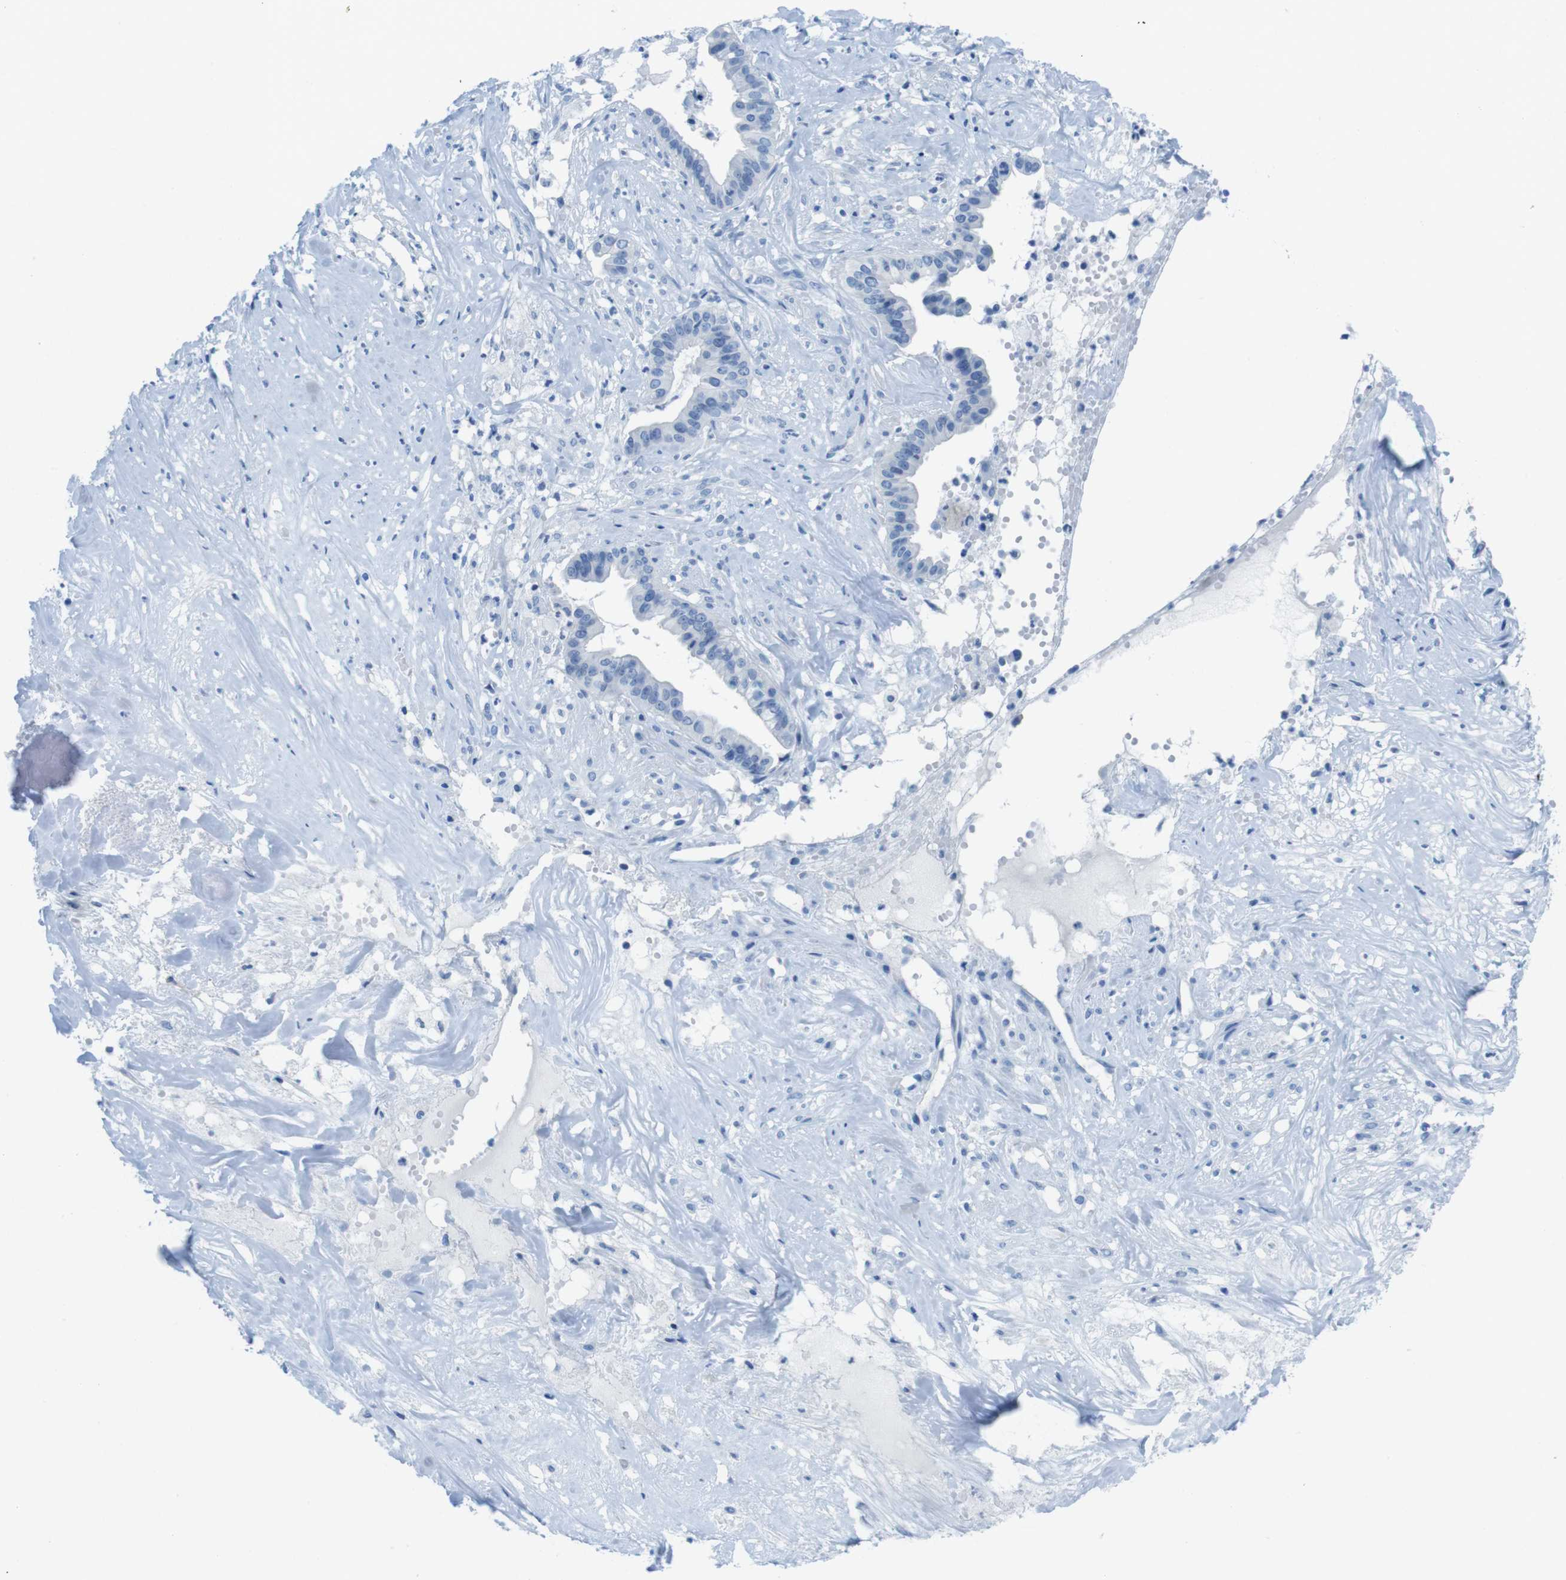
{"staining": {"intensity": "negative", "quantity": "none", "location": "none"}, "tissue": "liver cancer", "cell_type": "Tumor cells", "image_type": "cancer", "snomed": [{"axis": "morphology", "description": "Cholangiocarcinoma"}, {"axis": "topography", "description": "Liver"}], "caption": "A photomicrograph of human liver cancer is negative for staining in tumor cells.", "gene": "GAP43", "patient": {"sex": "female", "age": 61}}